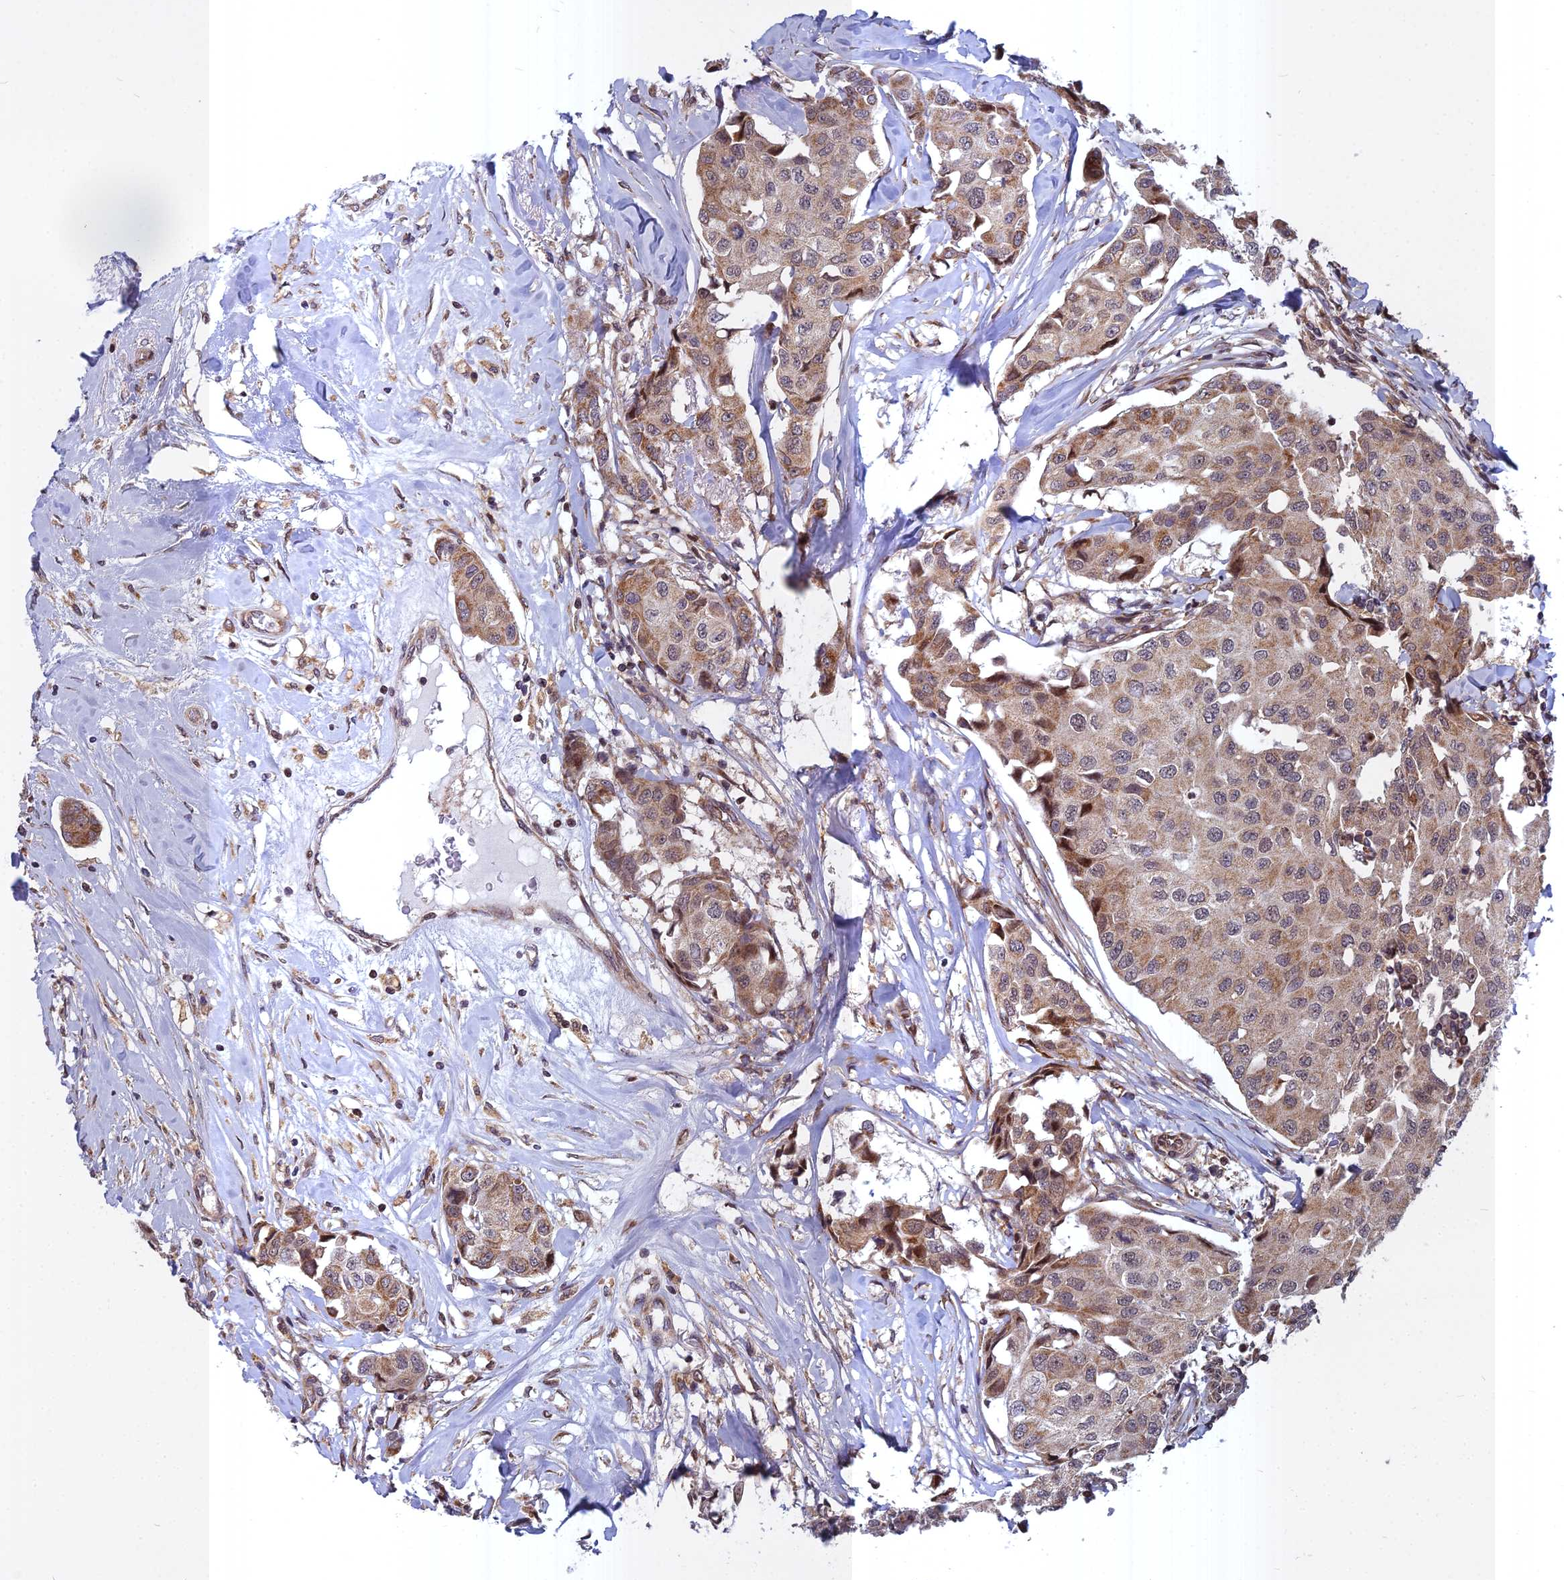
{"staining": {"intensity": "moderate", "quantity": ">75%", "location": "cytoplasmic/membranous"}, "tissue": "breast cancer", "cell_type": "Tumor cells", "image_type": "cancer", "snomed": [{"axis": "morphology", "description": "Duct carcinoma"}, {"axis": "topography", "description": "Breast"}], "caption": "This is a micrograph of immunohistochemistry staining of breast cancer (invasive ductal carcinoma), which shows moderate expression in the cytoplasmic/membranous of tumor cells.", "gene": "COMMD2", "patient": {"sex": "female", "age": 80}}